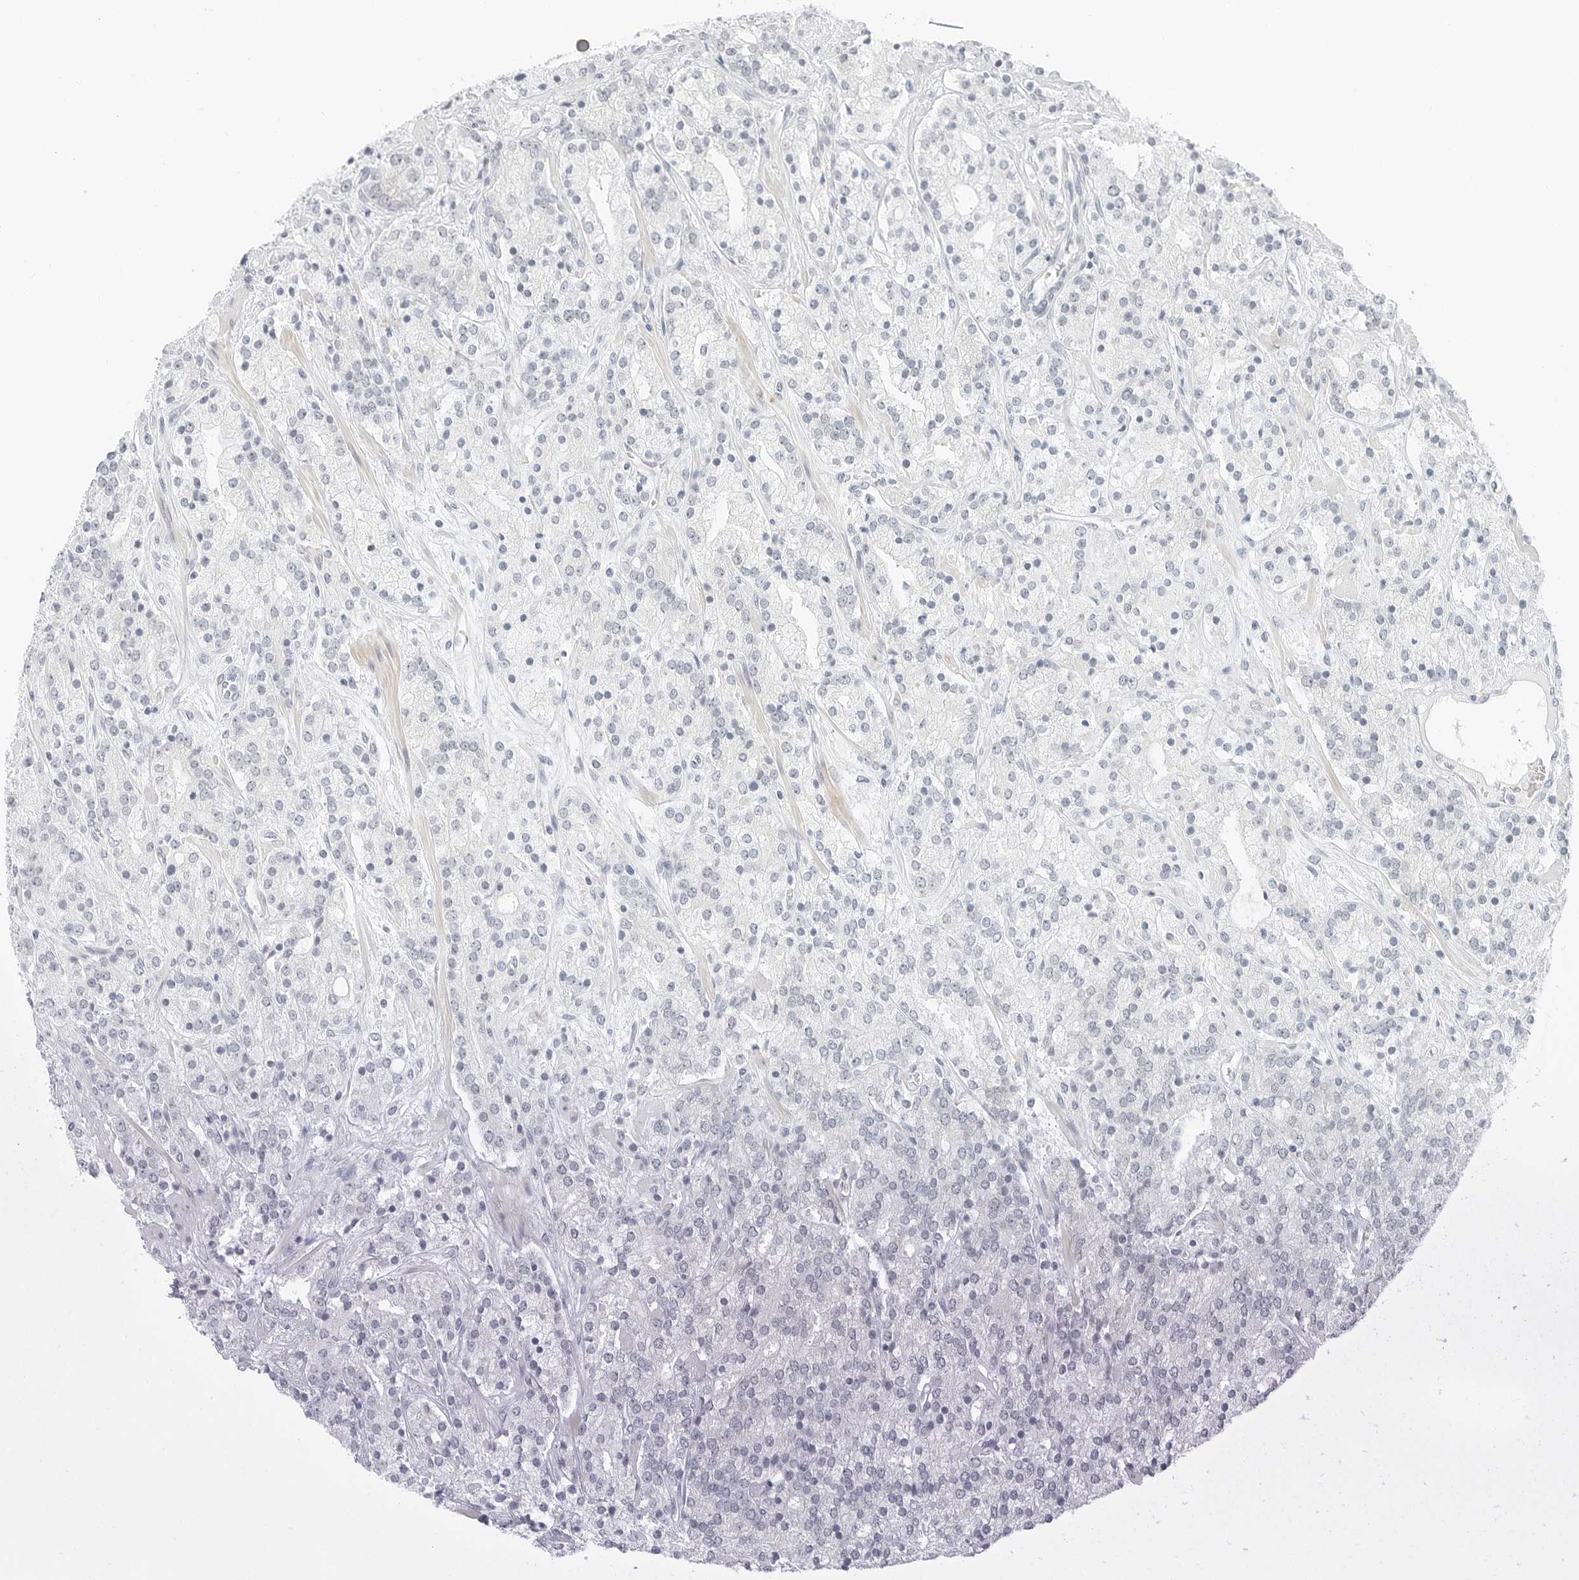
{"staining": {"intensity": "negative", "quantity": "none", "location": "none"}, "tissue": "prostate cancer", "cell_type": "Tumor cells", "image_type": "cancer", "snomed": [{"axis": "morphology", "description": "Adenocarcinoma, High grade"}, {"axis": "topography", "description": "Prostate"}], "caption": "The histopathology image displays no staining of tumor cells in prostate adenocarcinoma (high-grade).", "gene": "CCSAP", "patient": {"sex": "male", "age": 71}}